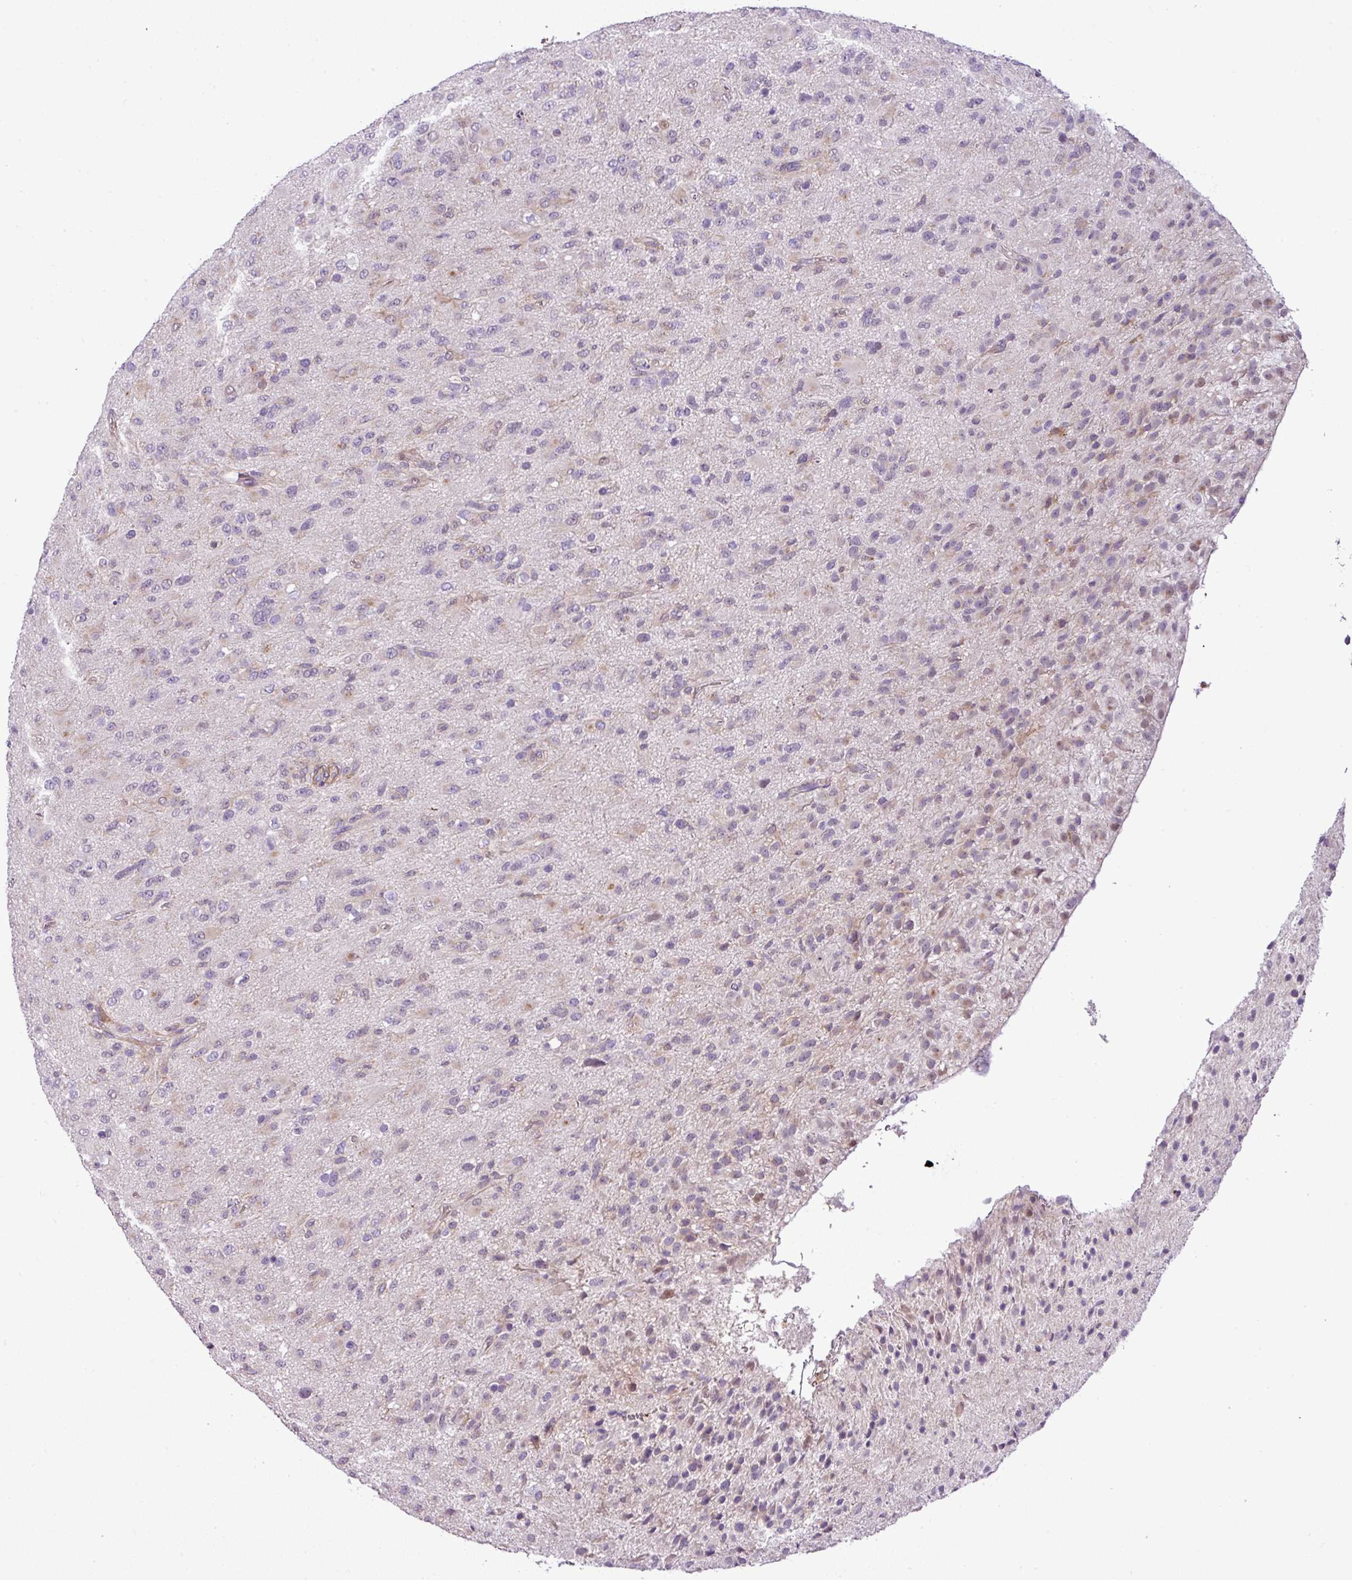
{"staining": {"intensity": "negative", "quantity": "none", "location": "none"}, "tissue": "glioma", "cell_type": "Tumor cells", "image_type": "cancer", "snomed": [{"axis": "morphology", "description": "Glioma, malignant, Low grade"}, {"axis": "topography", "description": "Brain"}], "caption": "Glioma was stained to show a protein in brown. There is no significant expression in tumor cells.", "gene": "NBEAL2", "patient": {"sex": "male", "age": 65}}